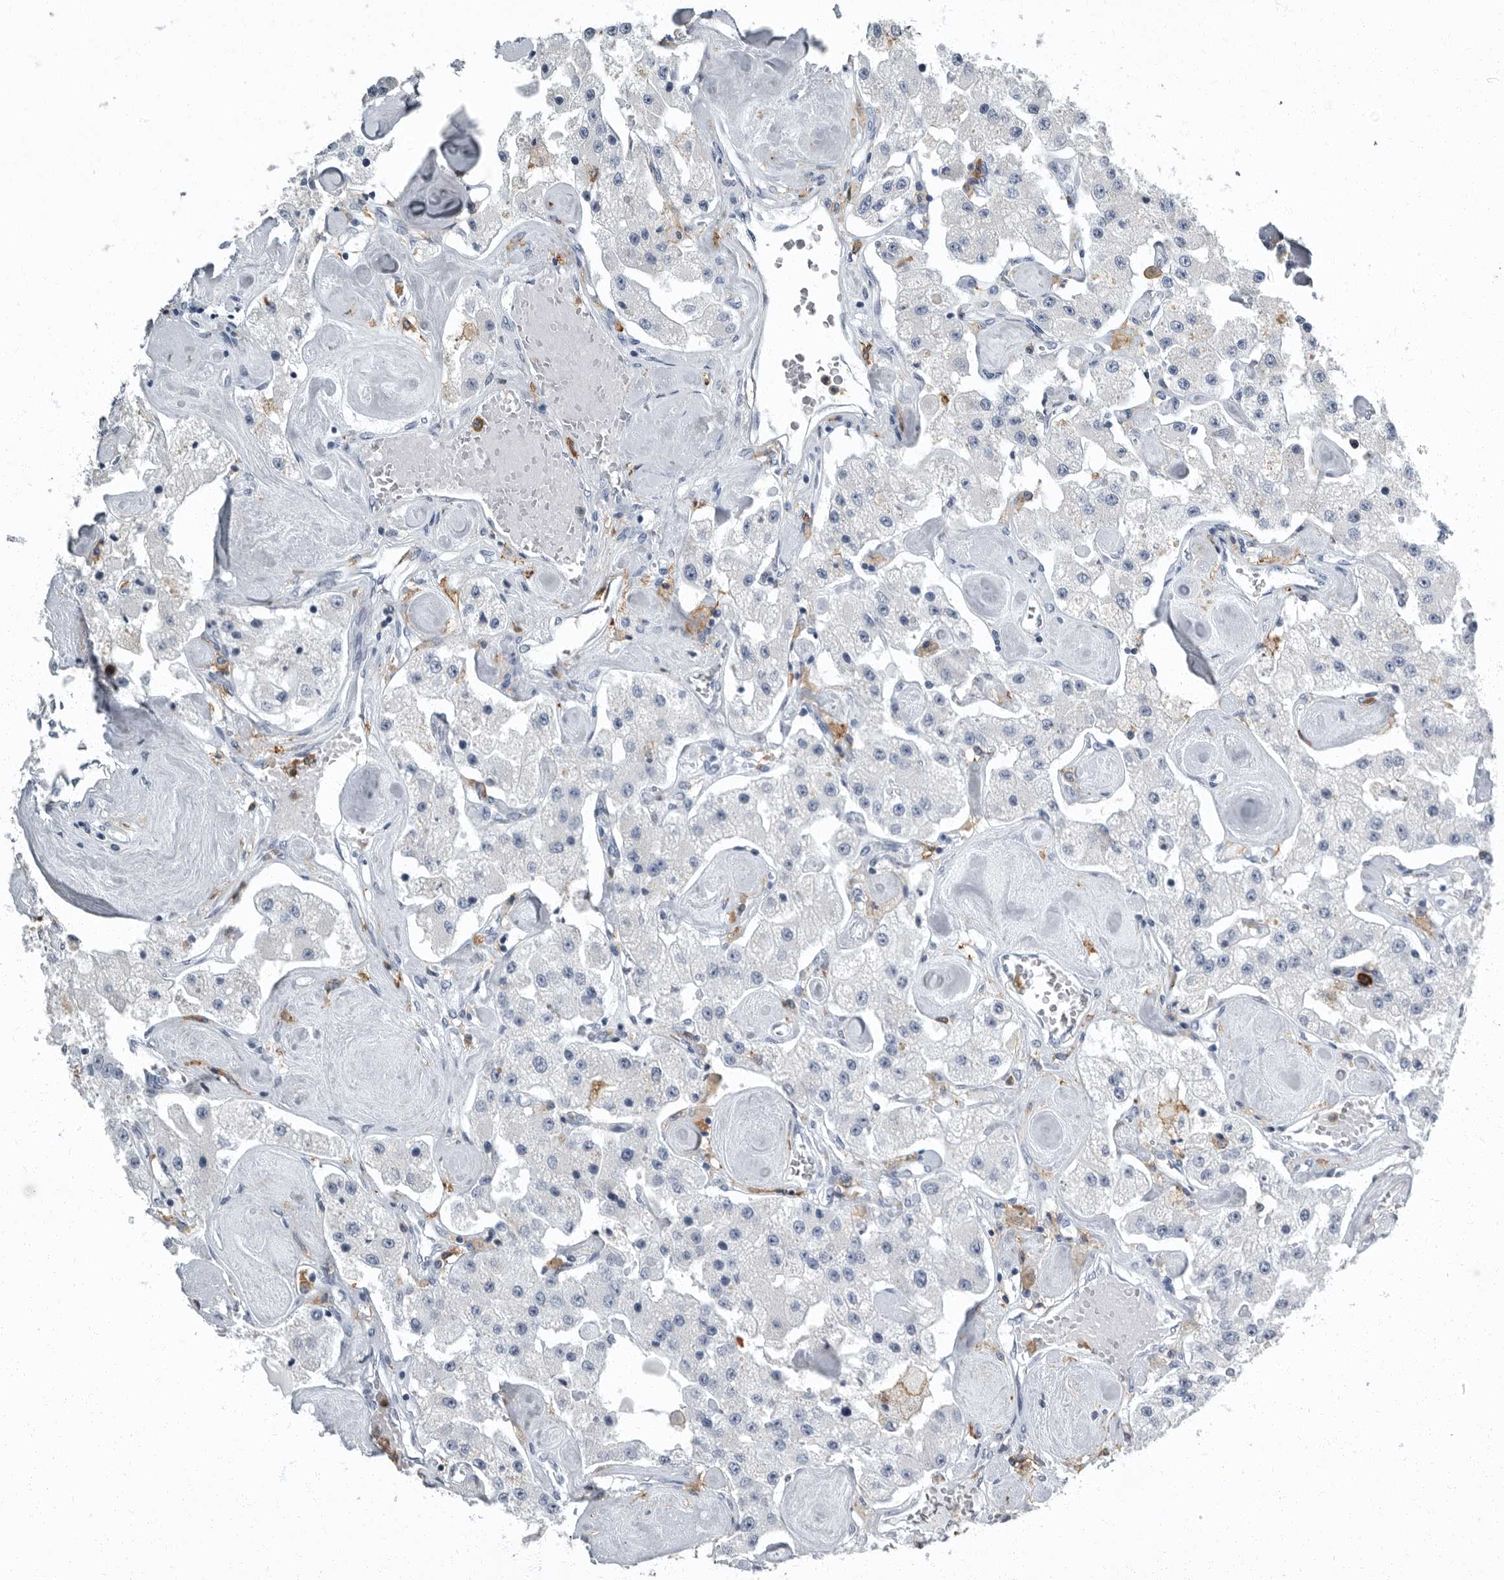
{"staining": {"intensity": "negative", "quantity": "none", "location": "none"}, "tissue": "carcinoid", "cell_type": "Tumor cells", "image_type": "cancer", "snomed": [{"axis": "morphology", "description": "Carcinoid, malignant, NOS"}, {"axis": "topography", "description": "Pancreas"}], "caption": "An immunohistochemistry photomicrograph of carcinoid (malignant) is shown. There is no staining in tumor cells of carcinoid (malignant). The staining was performed using DAB to visualize the protein expression in brown, while the nuclei were stained in blue with hematoxylin (Magnification: 20x).", "gene": "FCER1G", "patient": {"sex": "male", "age": 41}}